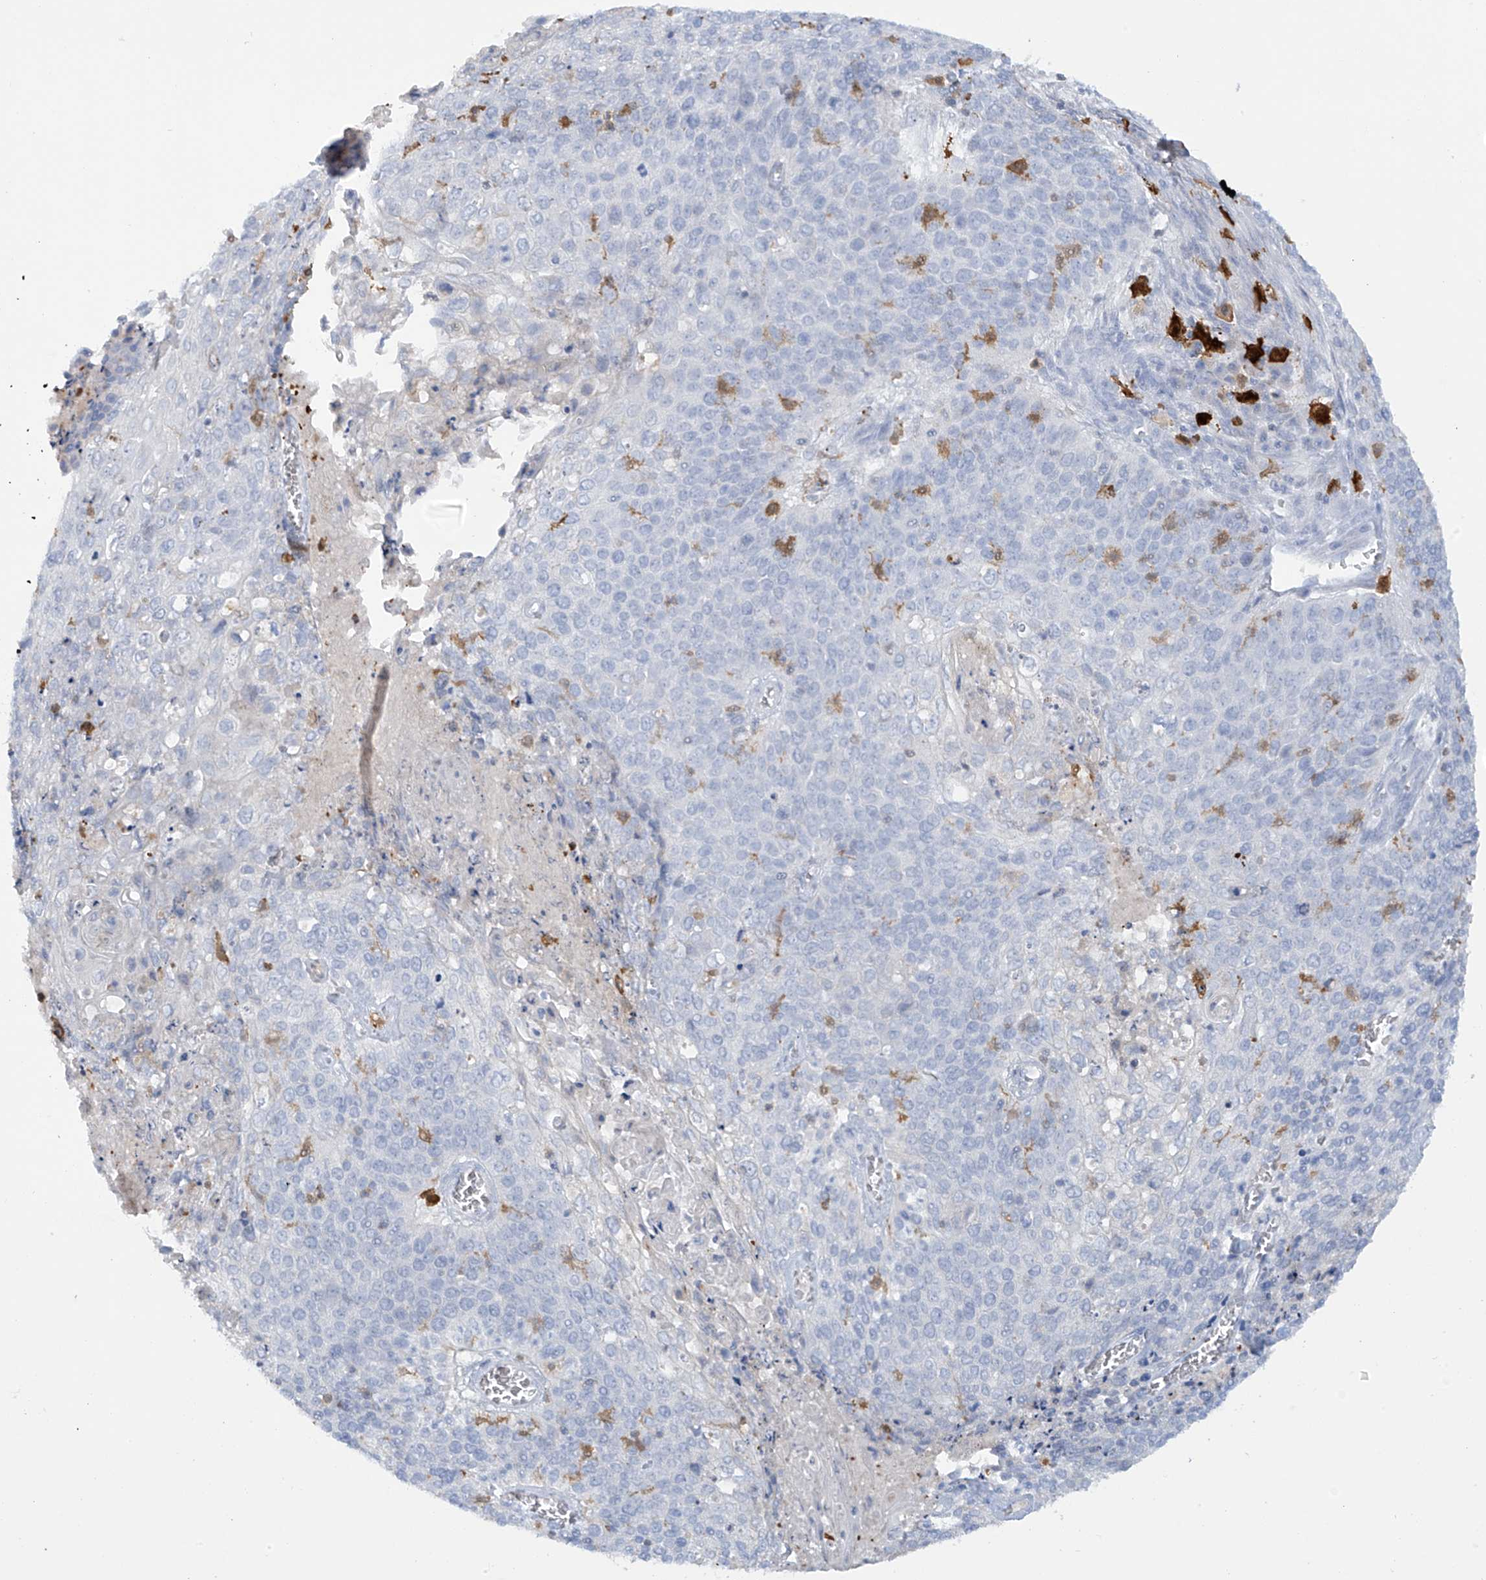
{"staining": {"intensity": "negative", "quantity": "none", "location": "none"}, "tissue": "cervical cancer", "cell_type": "Tumor cells", "image_type": "cancer", "snomed": [{"axis": "morphology", "description": "Squamous cell carcinoma, NOS"}, {"axis": "topography", "description": "Cervix"}], "caption": "The micrograph displays no significant expression in tumor cells of cervical cancer (squamous cell carcinoma).", "gene": "TRMT2B", "patient": {"sex": "female", "age": 39}}